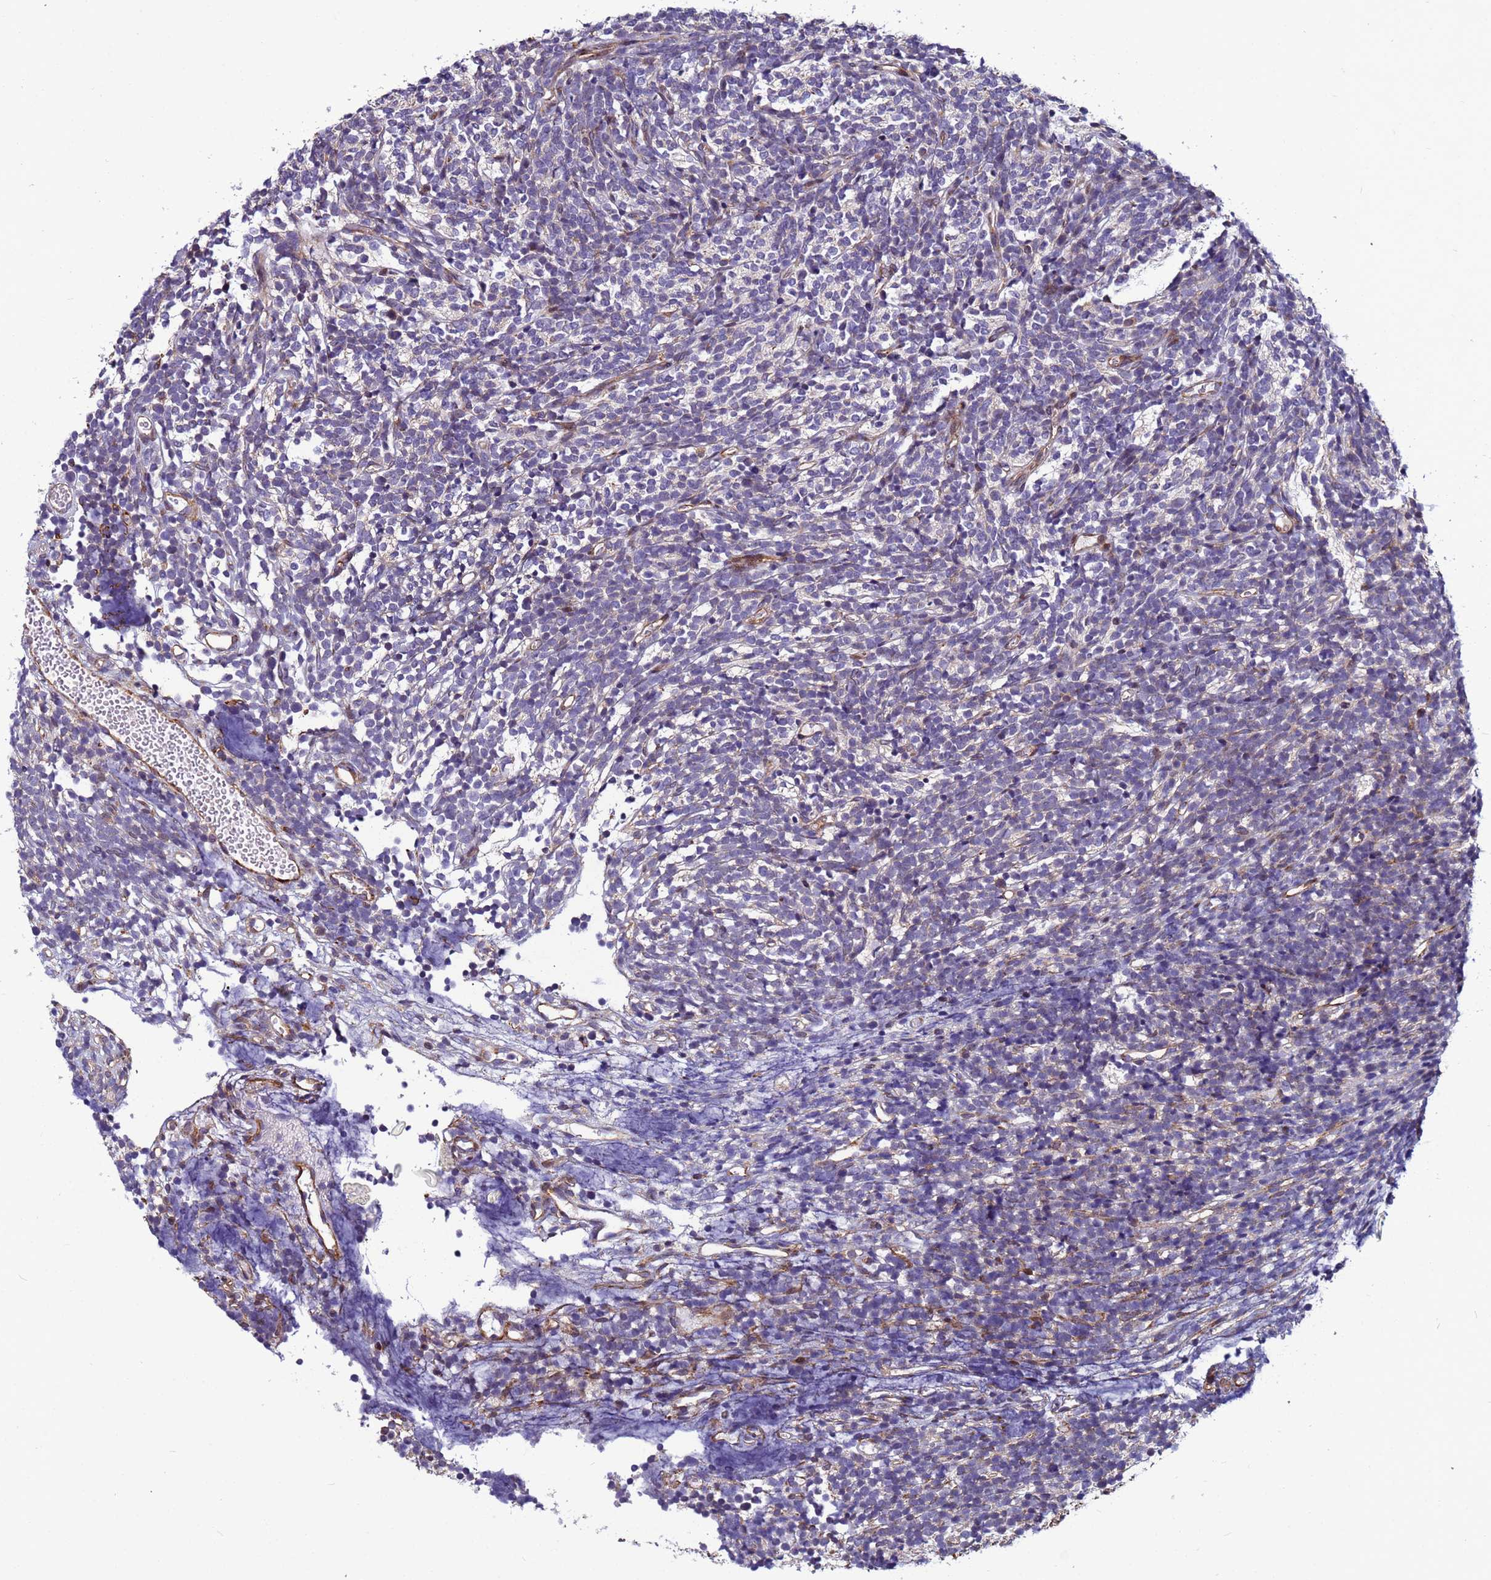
{"staining": {"intensity": "negative", "quantity": "none", "location": "none"}, "tissue": "glioma", "cell_type": "Tumor cells", "image_type": "cancer", "snomed": [{"axis": "morphology", "description": "Glioma, malignant, Low grade"}, {"axis": "topography", "description": "Brain"}], "caption": "Immunohistochemical staining of human malignant glioma (low-grade) displays no significant expression in tumor cells.", "gene": "MCRIP1", "patient": {"sex": "female", "age": 1}}